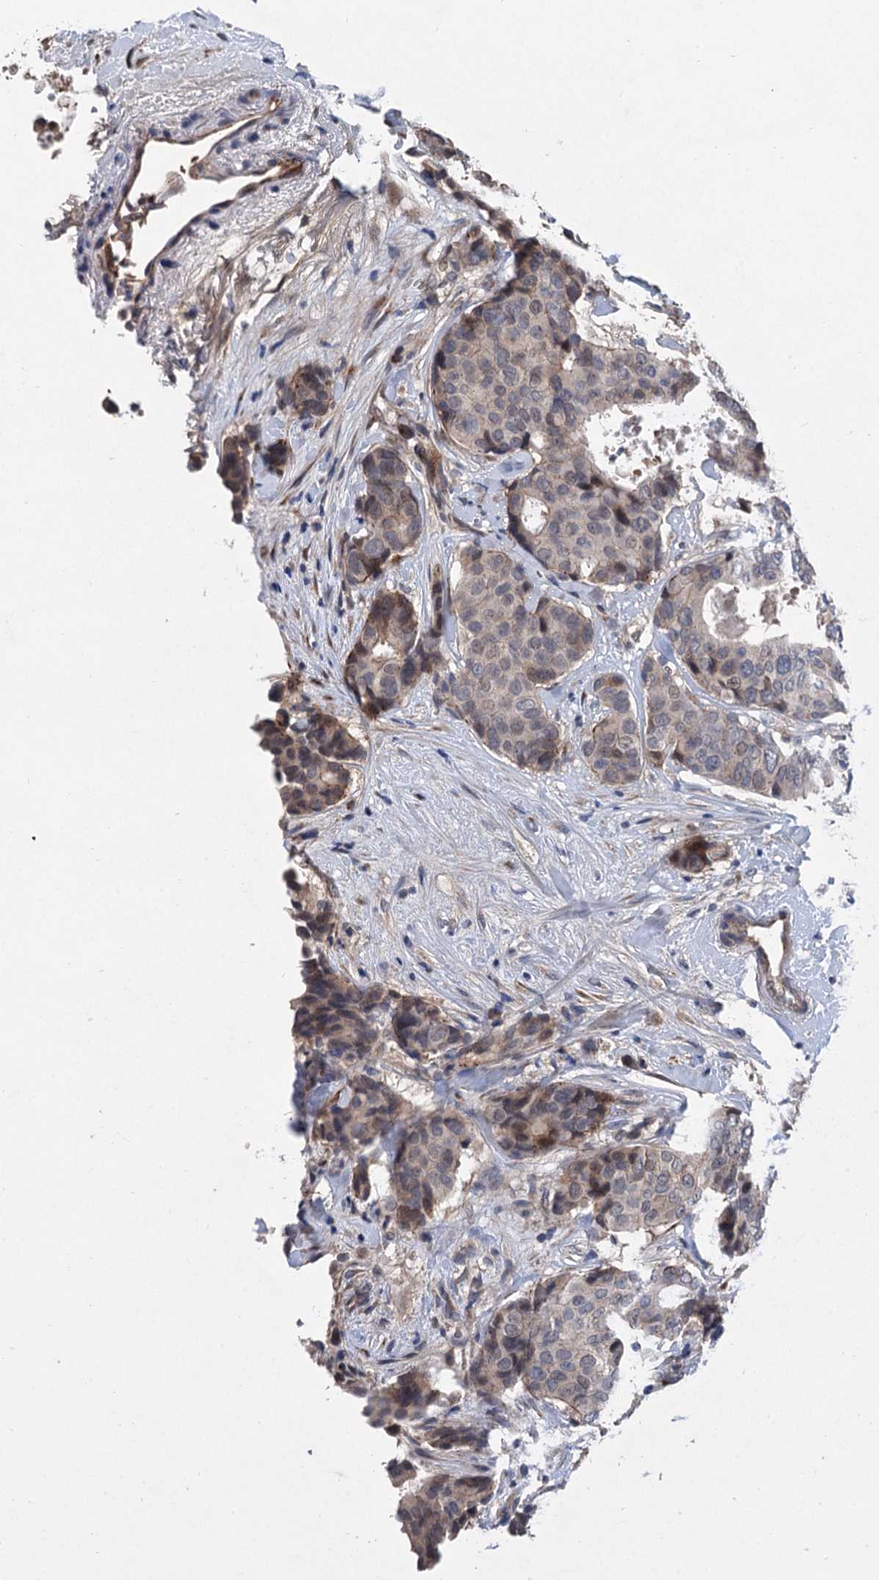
{"staining": {"intensity": "moderate", "quantity": "<25%", "location": "cytoplasmic/membranous,nuclear"}, "tissue": "breast cancer", "cell_type": "Tumor cells", "image_type": "cancer", "snomed": [{"axis": "morphology", "description": "Duct carcinoma"}, {"axis": "topography", "description": "Breast"}], "caption": "Protein expression analysis of human breast cancer reveals moderate cytoplasmic/membranous and nuclear expression in approximately <25% of tumor cells. (brown staining indicates protein expression, while blue staining denotes nuclei).", "gene": "TRAF7", "patient": {"sex": "female", "age": 75}}